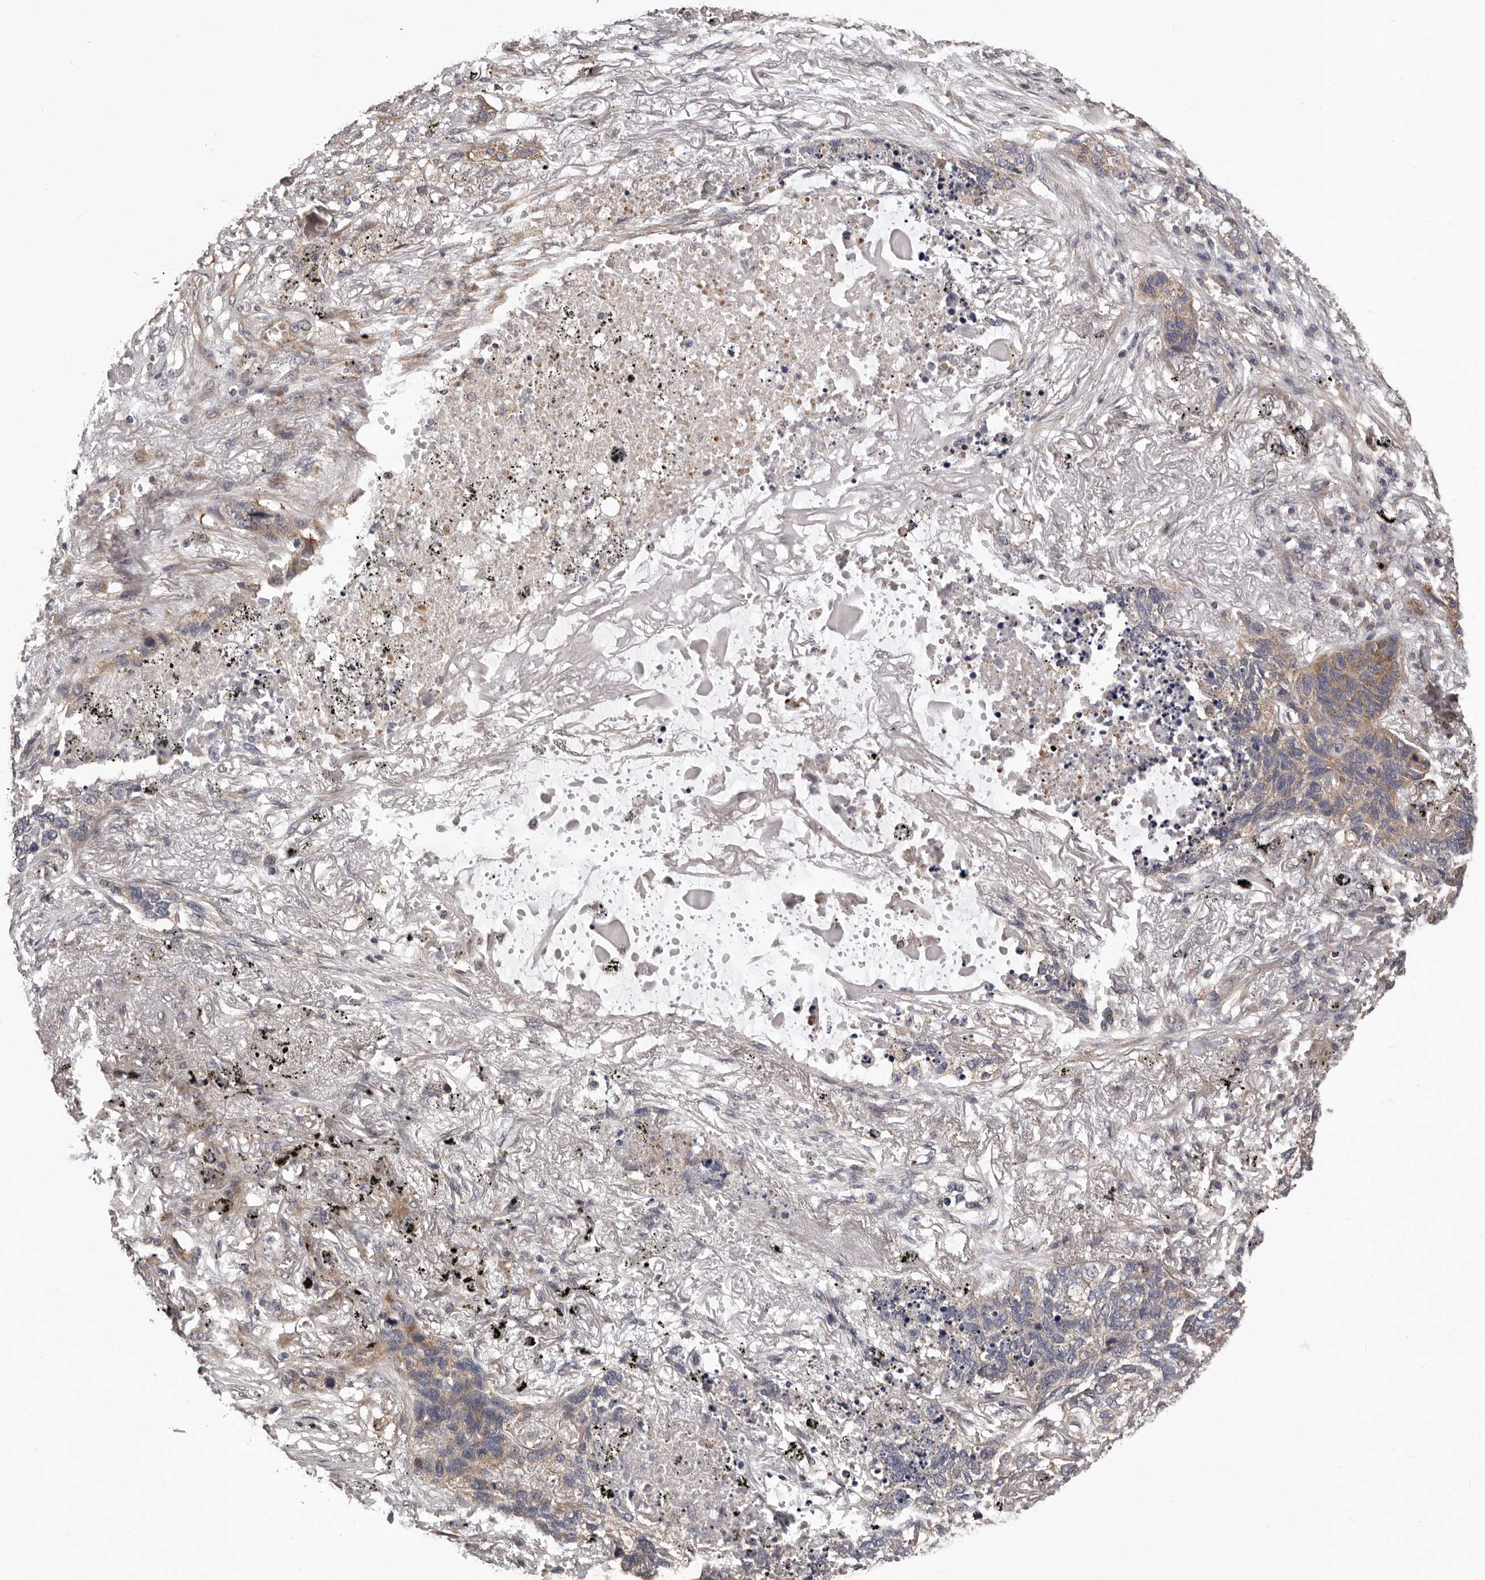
{"staining": {"intensity": "moderate", "quantity": "<25%", "location": "cytoplasmic/membranous"}, "tissue": "lung cancer", "cell_type": "Tumor cells", "image_type": "cancer", "snomed": [{"axis": "morphology", "description": "Squamous cell carcinoma, NOS"}, {"axis": "topography", "description": "Lung"}], "caption": "Protein analysis of lung squamous cell carcinoma tissue displays moderate cytoplasmic/membranous staining in approximately <25% of tumor cells.", "gene": "VPS37A", "patient": {"sex": "female", "age": 63}}